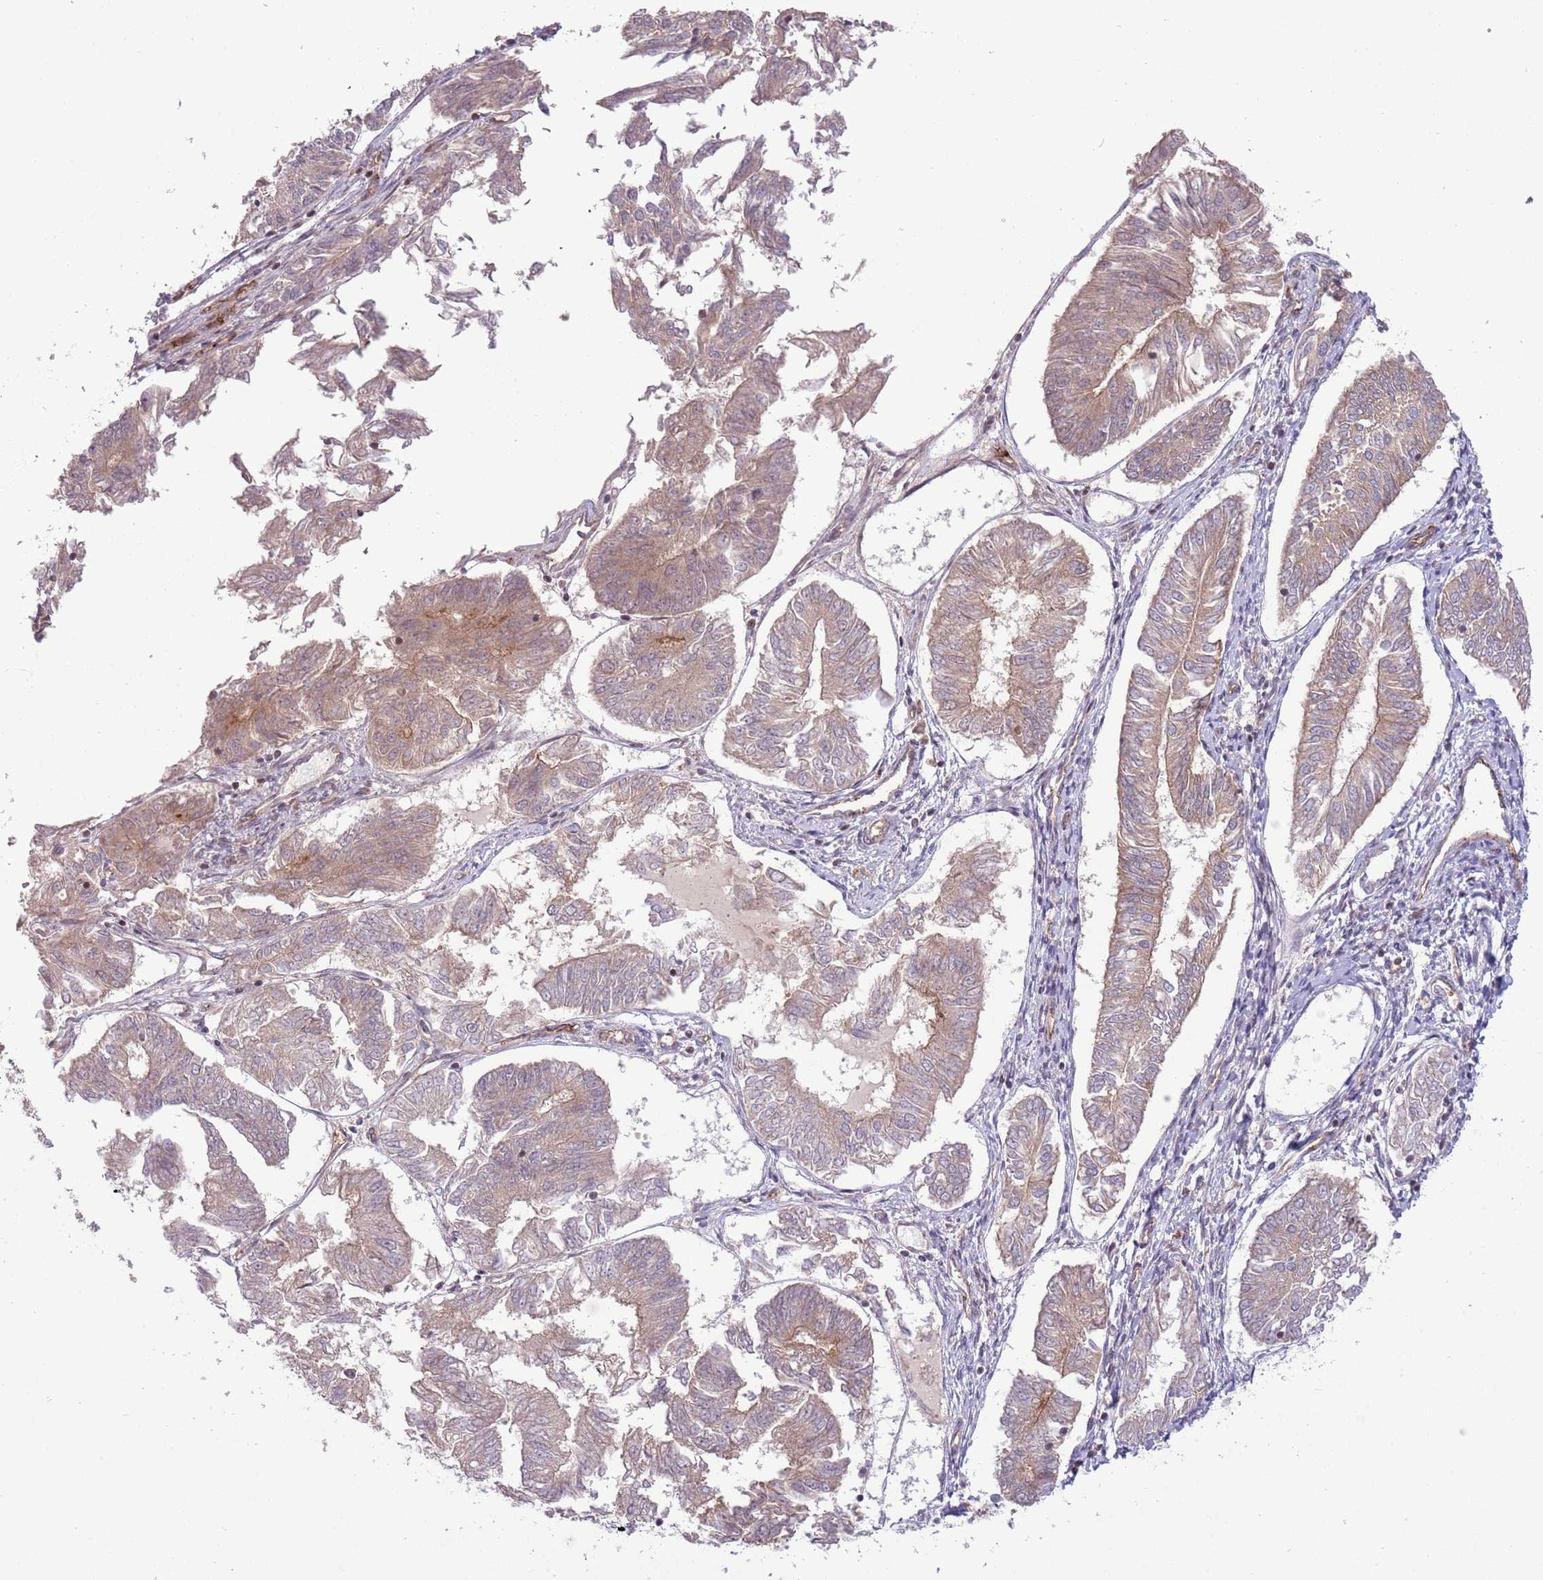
{"staining": {"intensity": "weak", "quantity": "25%-75%", "location": "cytoplasmic/membranous"}, "tissue": "endometrial cancer", "cell_type": "Tumor cells", "image_type": "cancer", "snomed": [{"axis": "morphology", "description": "Adenocarcinoma, NOS"}, {"axis": "topography", "description": "Endometrium"}], "caption": "Human adenocarcinoma (endometrial) stained with a brown dye reveals weak cytoplasmic/membranous positive staining in about 25%-75% of tumor cells.", "gene": "DPP10", "patient": {"sex": "female", "age": 58}}